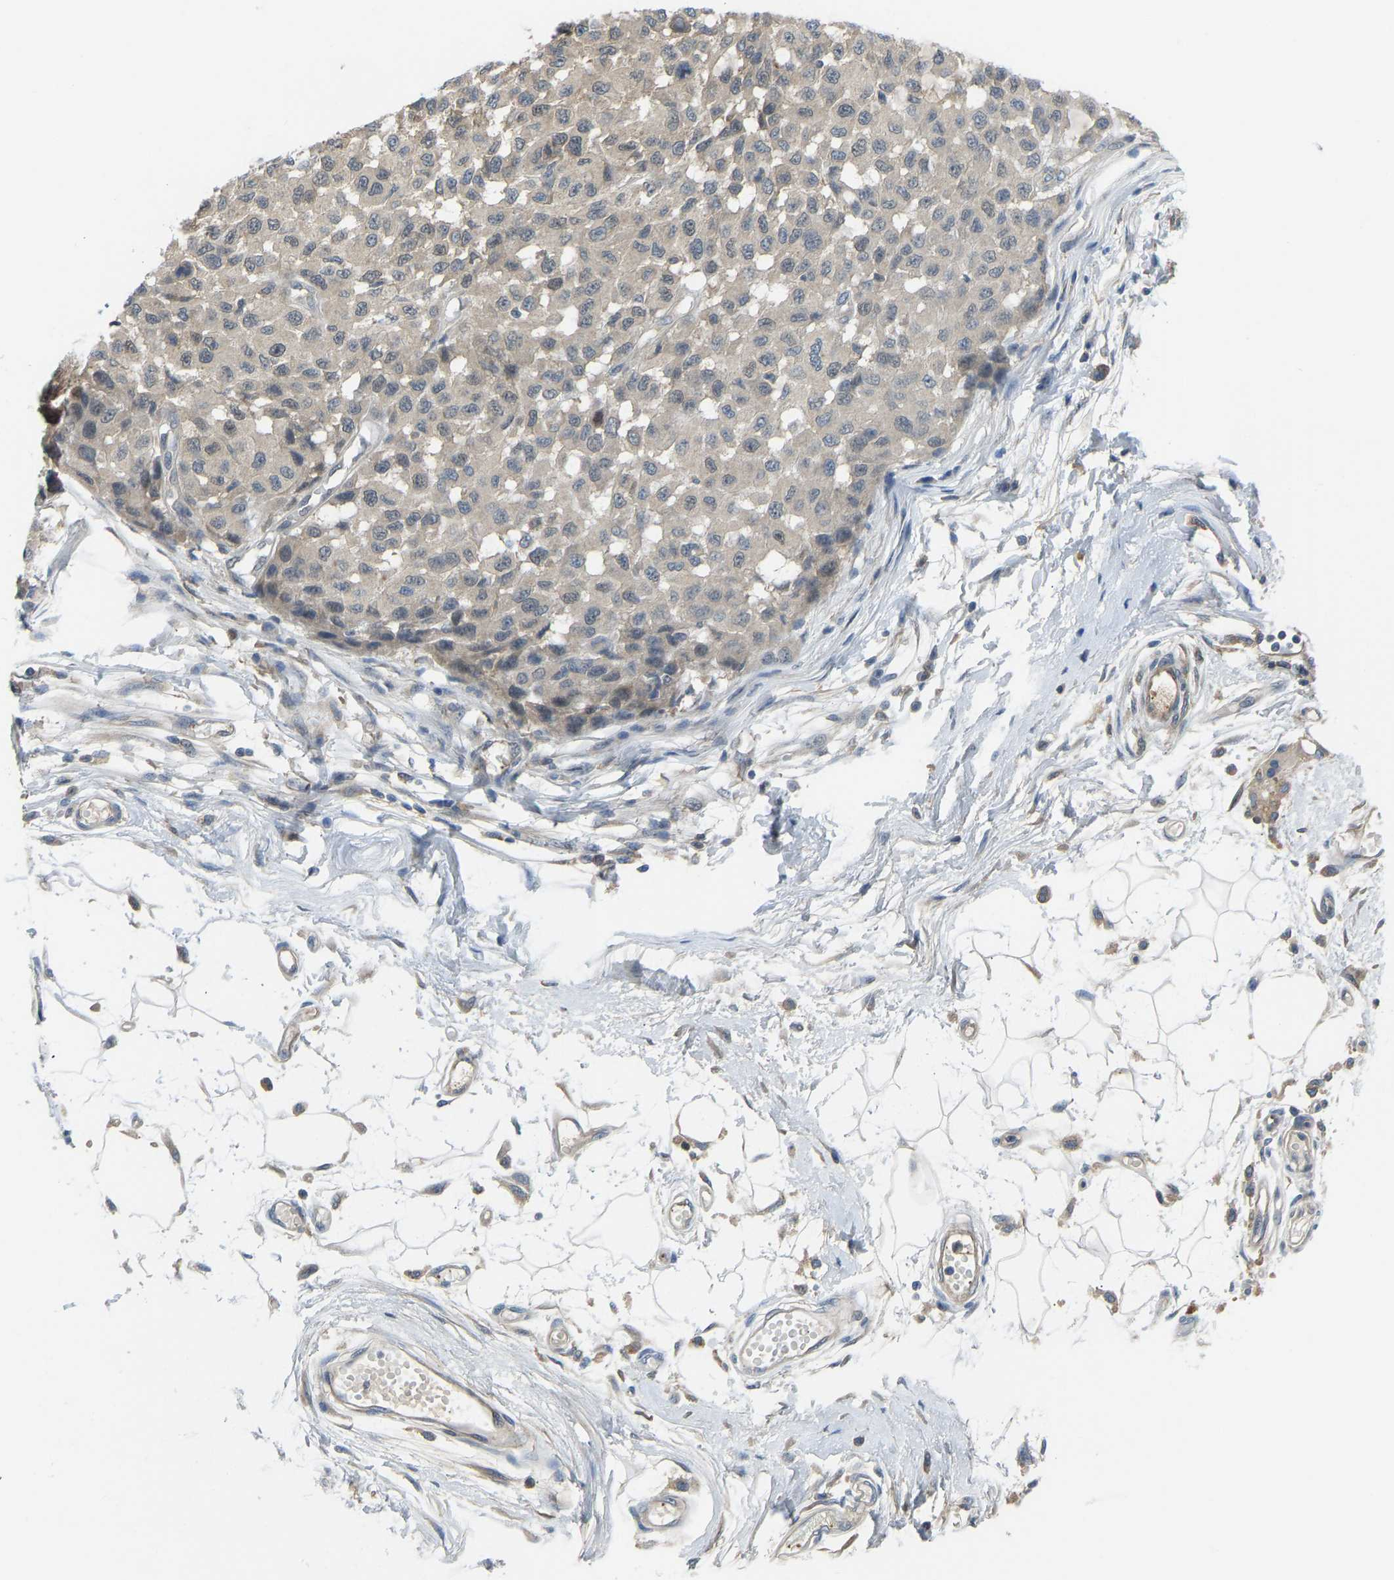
{"staining": {"intensity": "moderate", "quantity": "<25%", "location": "nuclear"}, "tissue": "melanoma", "cell_type": "Tumor cells", "image_type": "cancer", "snomed": [{"axis": "morphology", "description": "Malignant melanoma, NOS"}, {"axis": "topography", "description": "Skin"}], "caption": "A brown stain highlights moderate nuclear staining of a protein in melanoma tumor cells.", "gene": "ZNF251", "patient": {"sex": "male", "age": 62}}